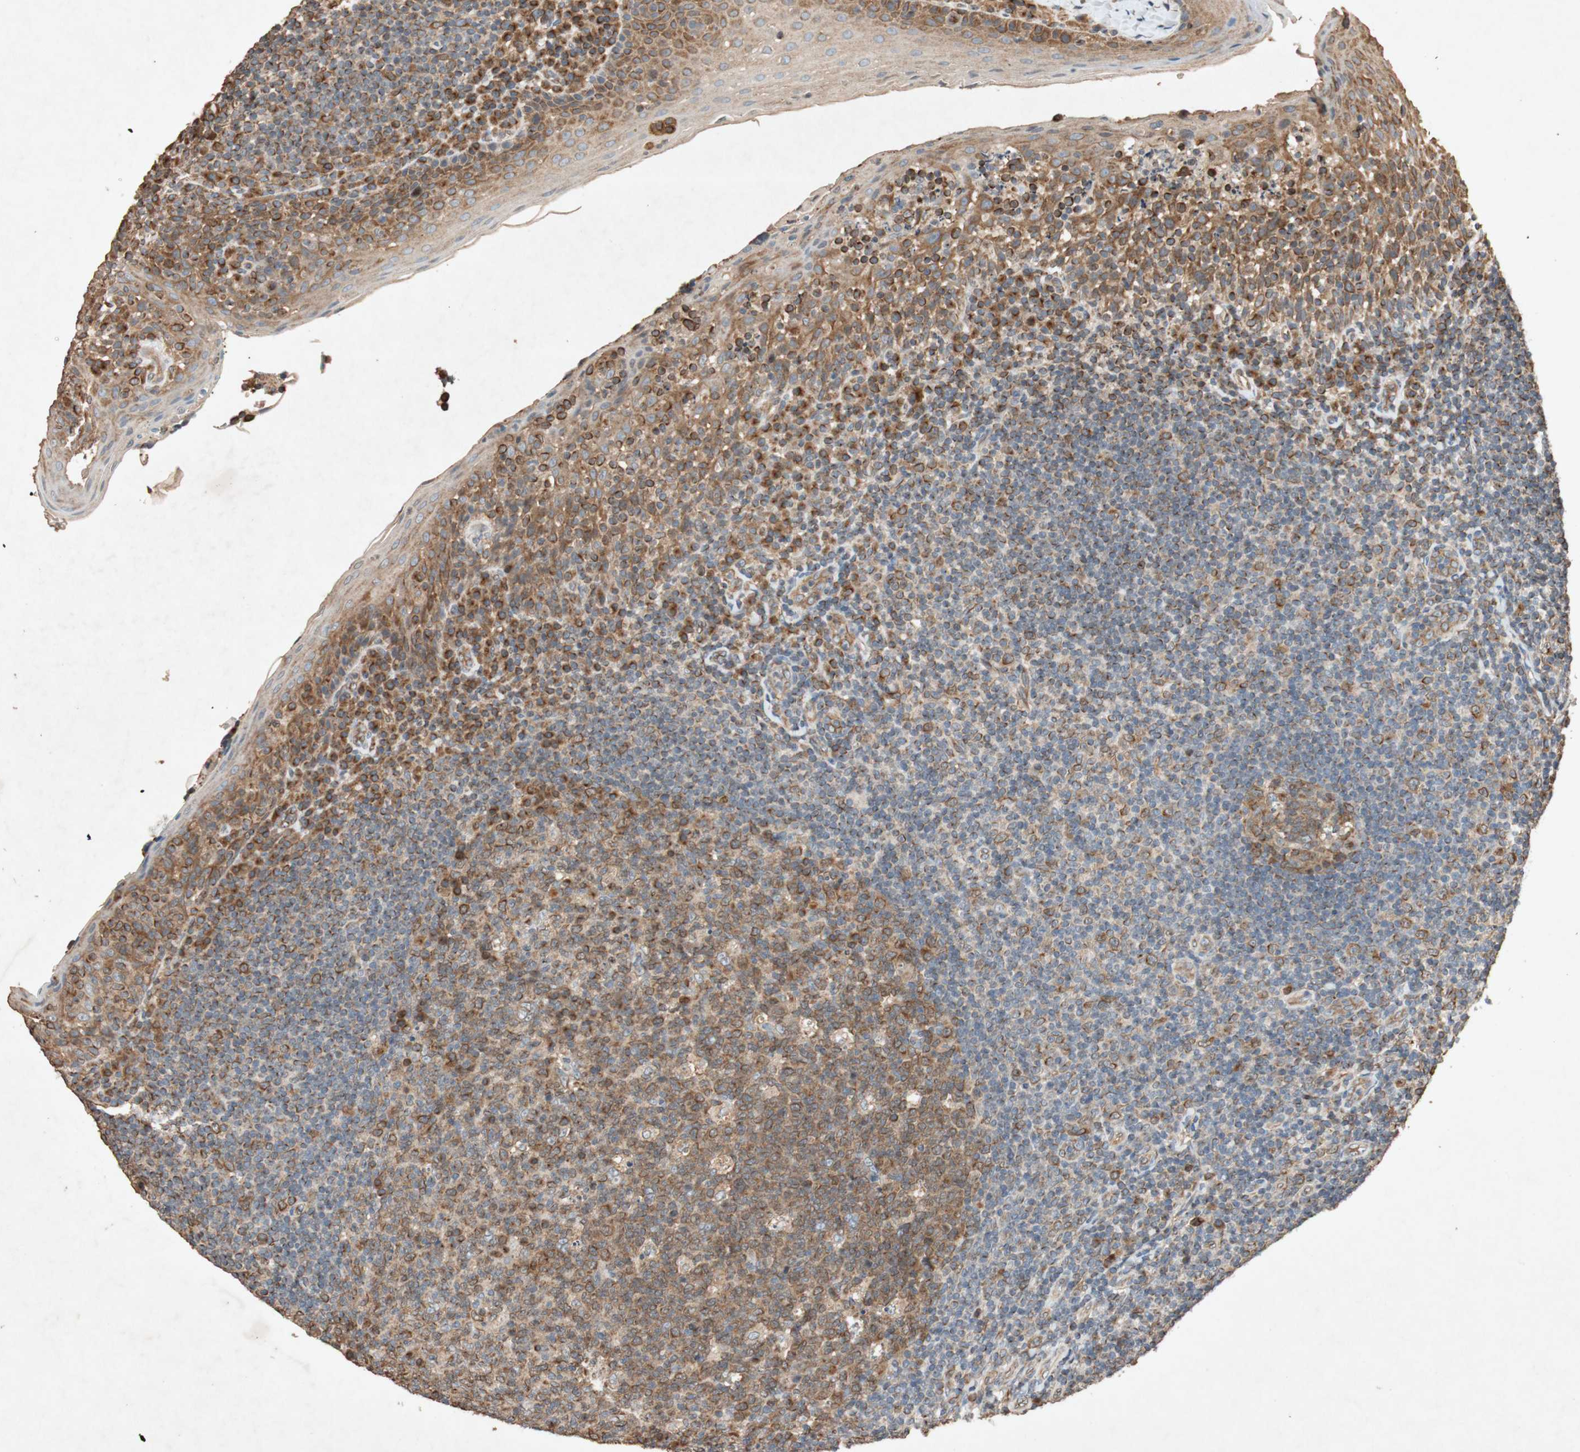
{"staining": {"intensity": "moderate", "quantity": ">75%", "location": "cytoplasmic/membranous"}, "tissue": "tonsil", "cell_type": "Germinal center cells", "image_type": "normal", "snomed": [{"axis": "morphology", "description": "Normal tissue, NOS"}, {"axis": "topography", "description": "Tonsil"}], "caption": "Immunohistochemistry of normal tonsil reveals medium levels of moderate cytoplasmic/membranous expression in about >75% of germinal center cells. Using DAB (brown) and hematoxylin (blue) stains, captured at high magnification using brightfield microscopy.", "gene": "TUBB", "patient": {"sex": "male", "age": 17}}